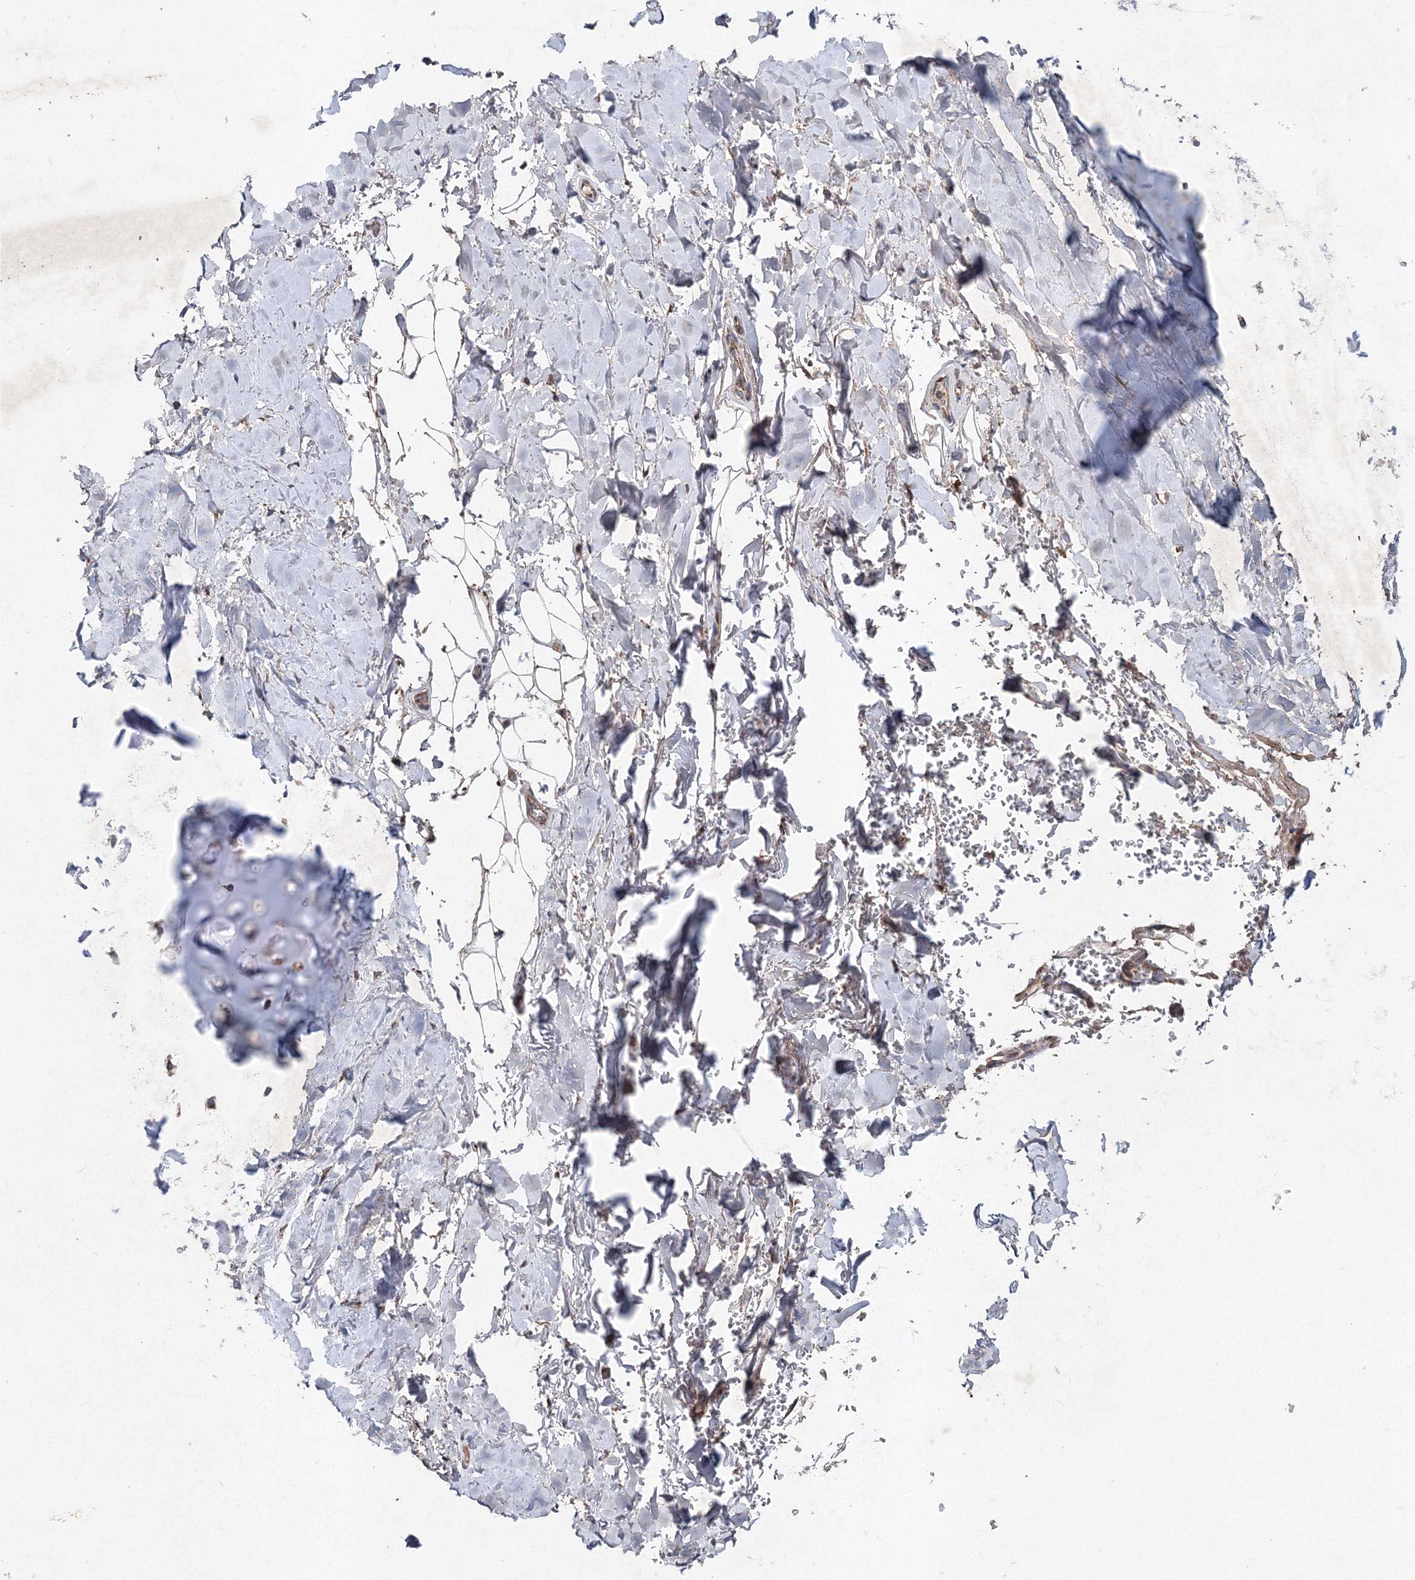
{"staining": {"intensity": "moderate", "quantity": ">75%", "location": "cytoplasmic/membranous"}, "tissue": "adipose tissue", "cell_type": "Adipocytes", "image_type": "normal", "snomed": [{"axis": "morphology", "description": "Normal tissue, NOS"}, {"axis": "topography", "description": "Cartilage tissue"}], "caption": "This is a micrograph of immunohistochemistry (IHC) staining of normal adipose tissue, which shows moderate staining in the cytoplasmic/membranous of adipocytes.", "gene": "GFM1", "patient": {"sex": "female", "age": 63}}